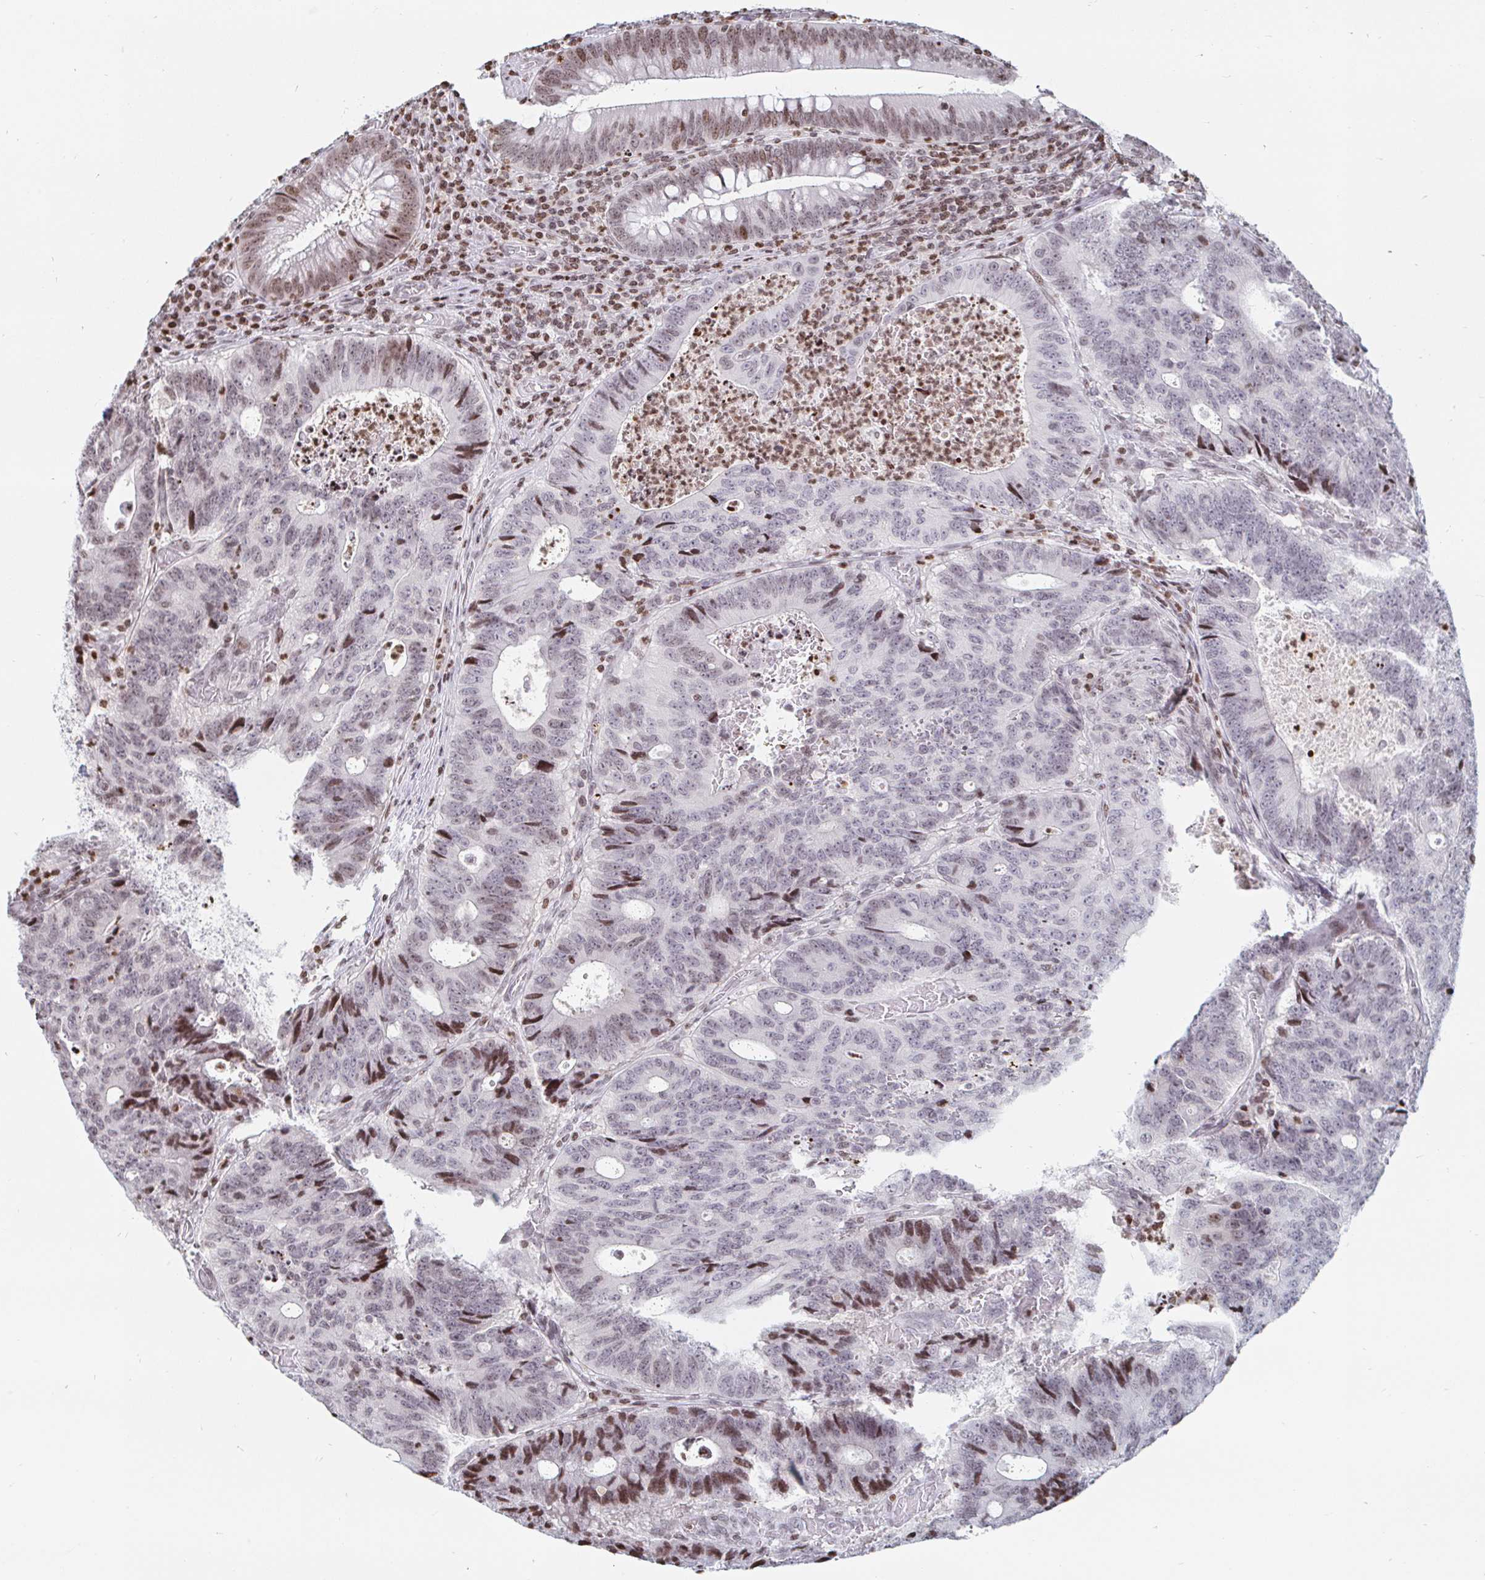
{"staining": {"intensity": "moderate", "quantity": "25%-75%", "location": "nuclear"}, "tissue": "colorectal cancer", "cell_type": "Tumor cells", "image_type": "cancer", "snomed": [{"axis": "morphology", "description": "Adenocarcinoma, NOS"}, {"axis": "topography", "description": "Colon"}], "caption": "Moderate nuclear positivity is seen in approximately 25%-75% of tumor cells in adenocarcinoma (colorectal).", "gene": "HOXC10", "patient": {"sex": "male", "age": 62}}